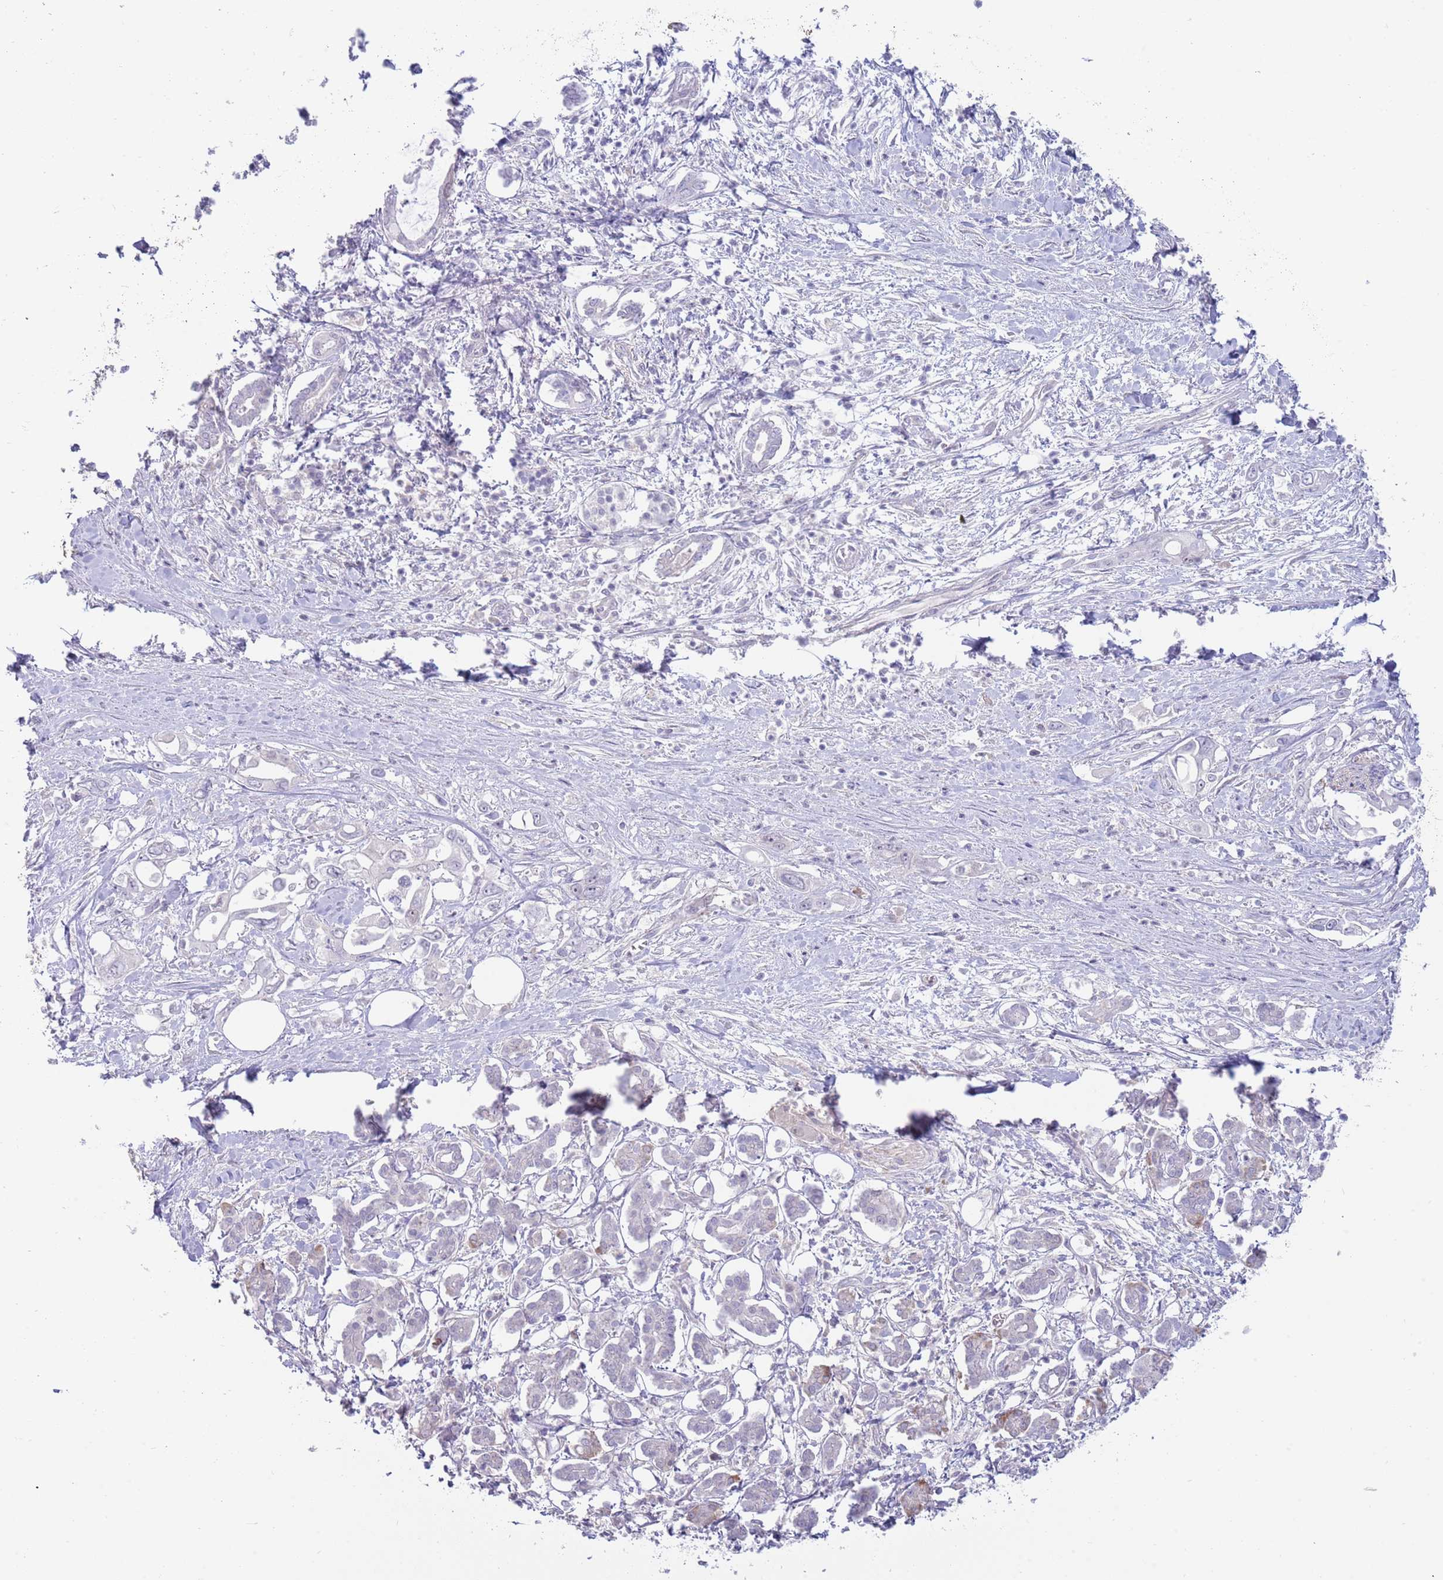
{"staining": {"intensity": "negative", "quantity": "none", "location": "none"}, "tissue": "pancreatic cancer", "cell_type": "Tumor cells", "image_type": "cancer", "snomed": [{"axis": "morphology", "description": "Adenocarcinoma, NOS"}, {"axis": "topography", "description": "Pancreas"}], "caption": "This is a histopathology image of IHC staining of pancreatic cancer, which shows no expression in tumor cells.", "gene": "PIMREG", "patient": {"sex": "male", "age": 61}}